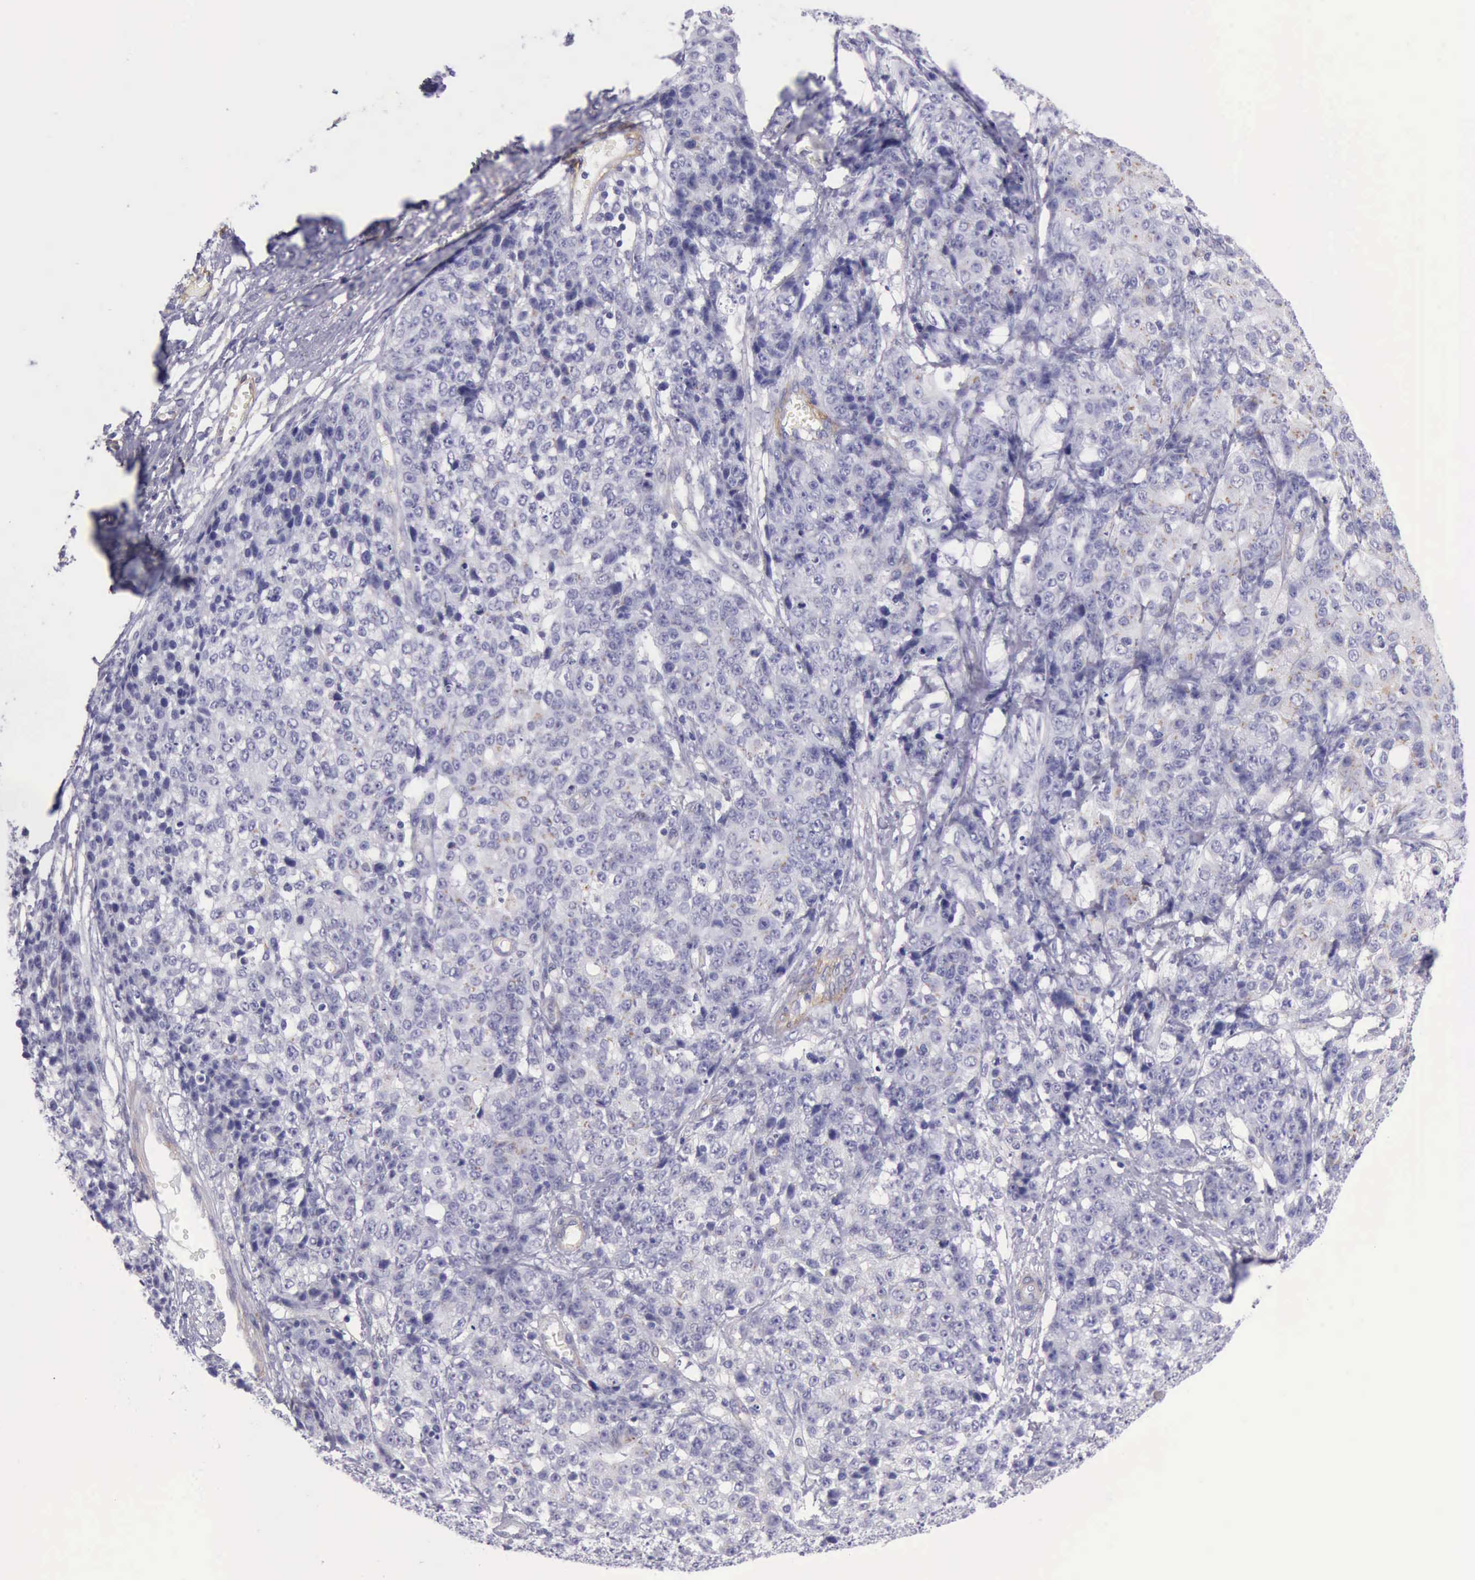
{"staining": {"intensity": "negative", "quantity": "none", "location": "none"}, "tissue": "ovarian cancer", "cell_type": "Tumor cells", "image_type": "cancer", "snomed": [{"axis": "morphology", "description": "Carcinoma, endometroid"}, {"axis": "topography", "description": "Ovary"}], "caption": "A histopathology image of human ovarian cancer is negative for staining in tumor cells.", "gene": "AOC3", "patient": {"sex": "female", "age": 42}}